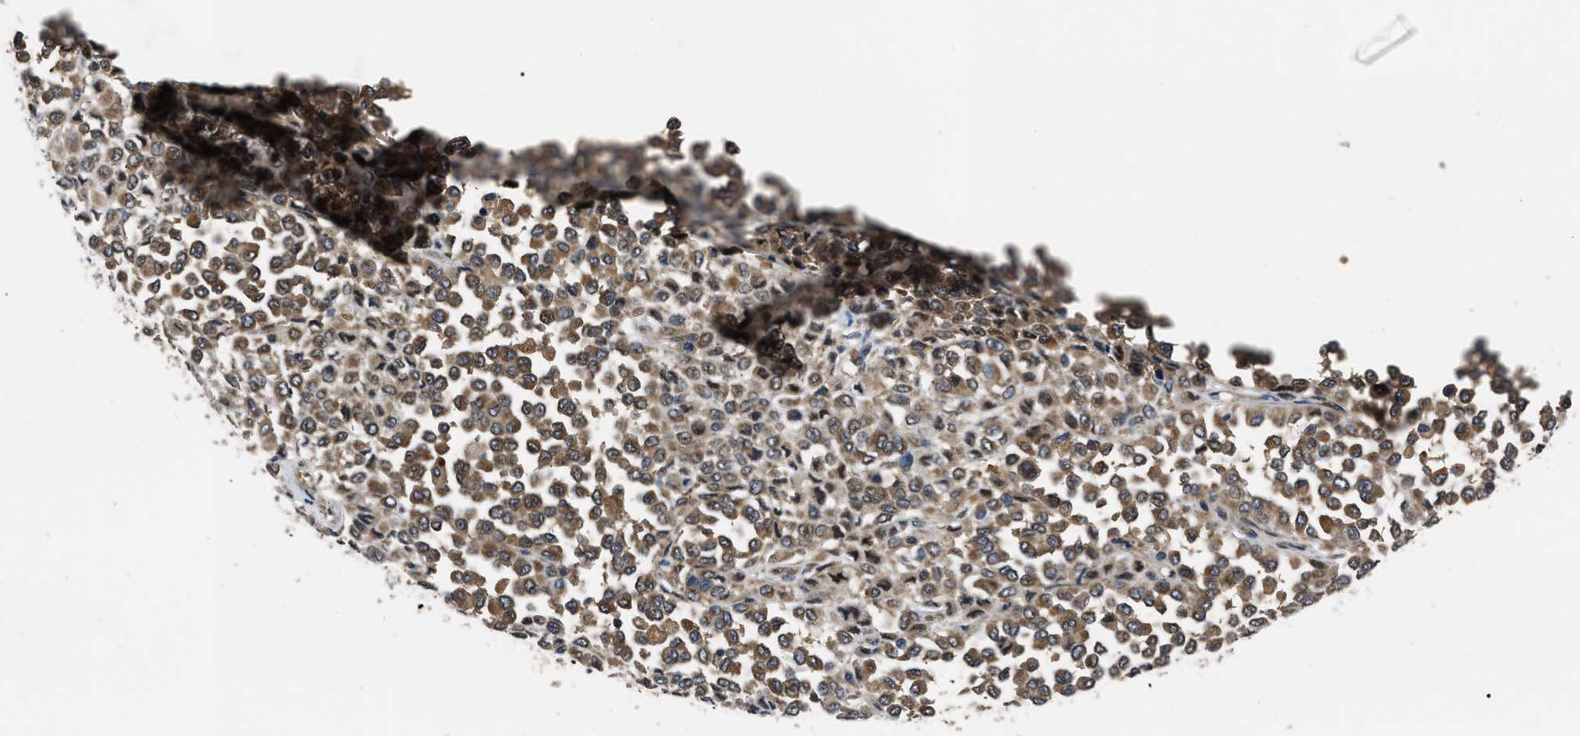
{"staining": {"intensity": "moderate", "quantity": ">75%", "location": "cytoplasmic/membranous"}, "tissue": "melanoma", "cell_type": "Tumor cells", "image_type": "cancer", "snomed": [{"axis": "morphology", "description": "Malignant melanoma, Metastatic site"}, {"axis": "topography", "description": "Pancreas"}], "caption": "Protein expression analysis of human melanoma reveals moderate cytoplasmic/membranous positivity in about >75% of tumor cells. (Brightfield microscopy of DAB IHC at high magnification).", "gene": "PPWD1", "patient": {"sex": "female", "age": 30}}